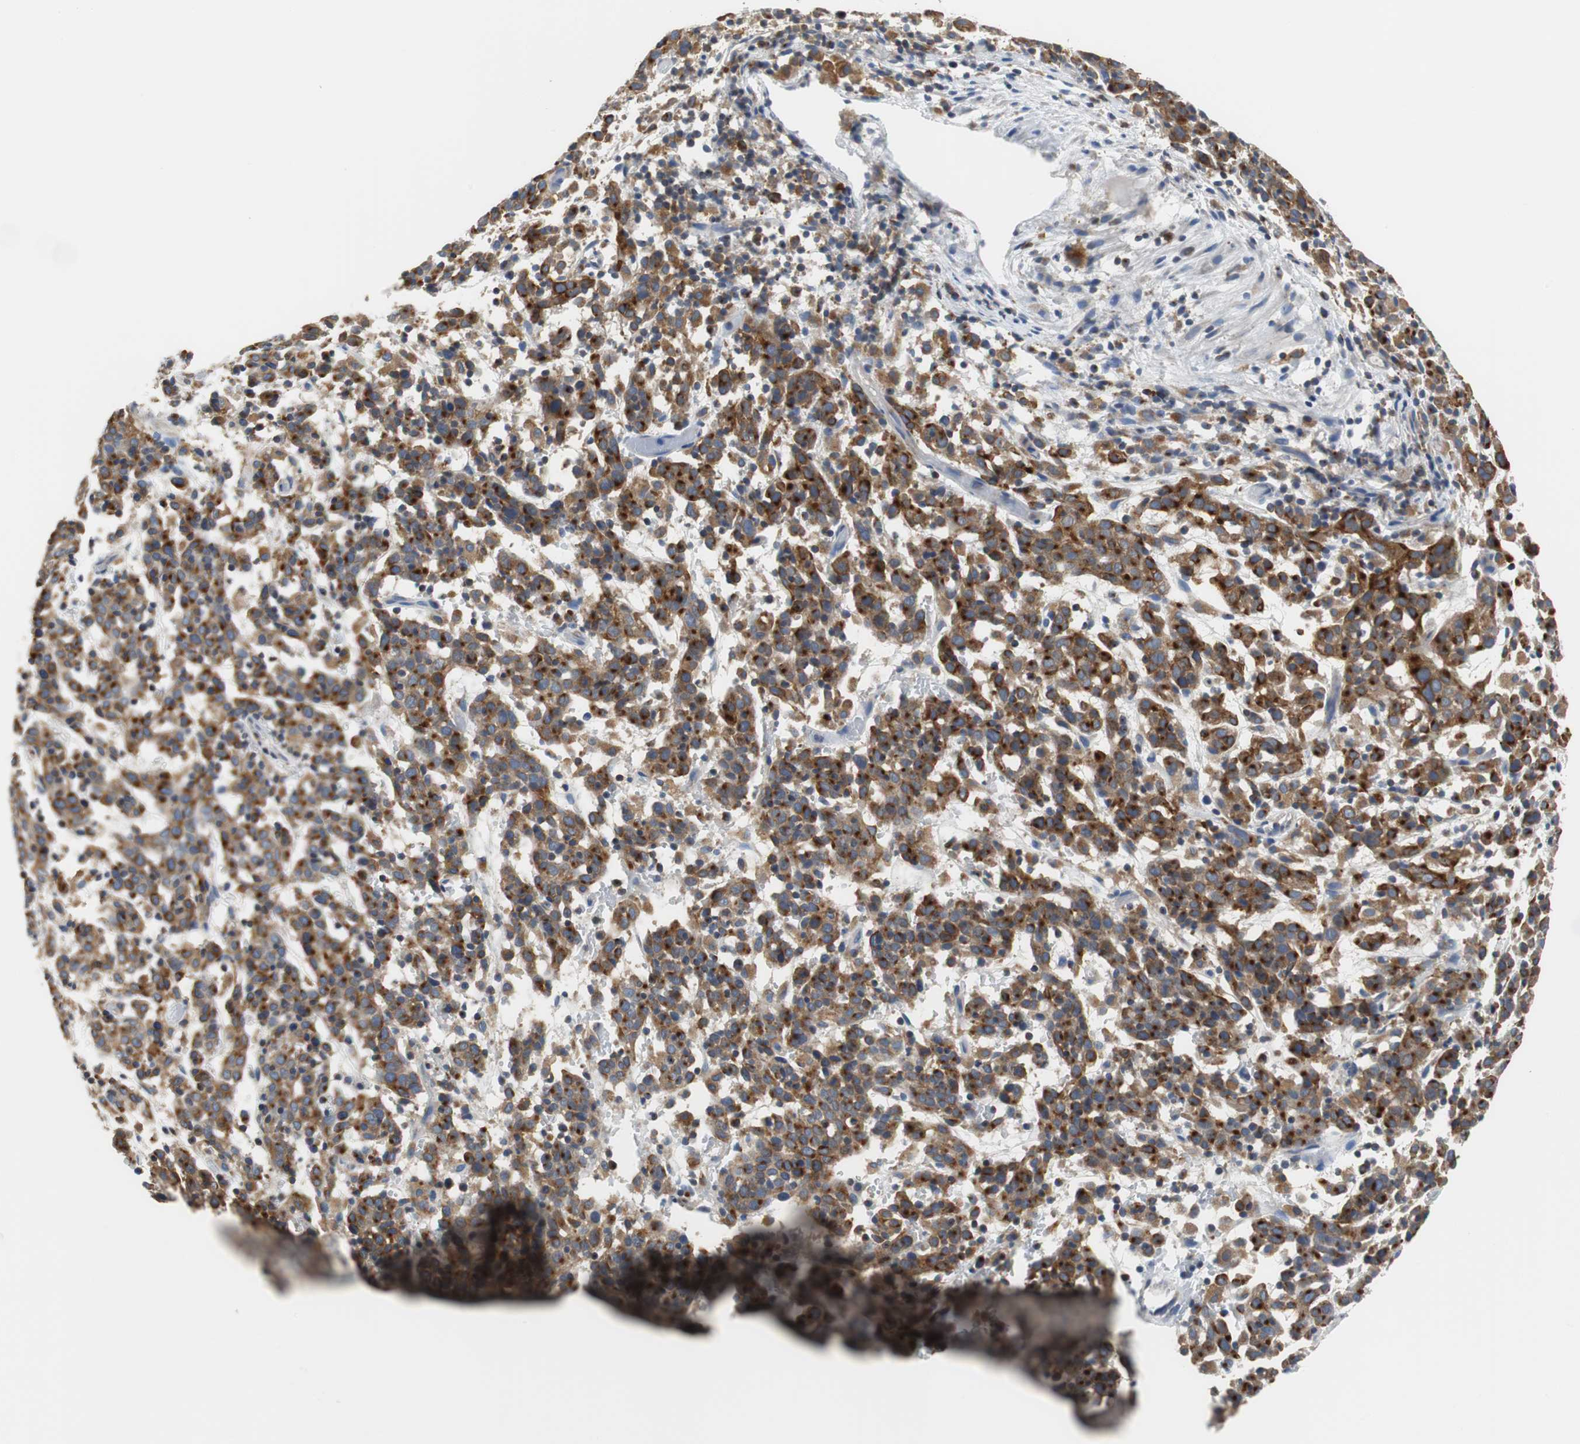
{"staining": {"intensity": "strong", "quantity": ">75%", "location": "cytoplasmic/membranous"}, "tissue": "cervical cancer", "cell_type": "Tumor cells", "image_type": "cancer", "snomed": [{"axis": "morphology", "description": "Normal tissue, NOS"}, {"axis": "morphology", "description": "Squamous cell carcinoma, NOS"}, {"axis": "topography", "description": "Cervix"}], "caption": "Immunohistochemical staining of cervical cancer (squamous cell carcinoma) demonstrates strong cytoplasmic/membranous protein staining in approximately >75% of tumor cells.", "gene": "VAMP8", "patient": {"sex": "female", "age": 67}}